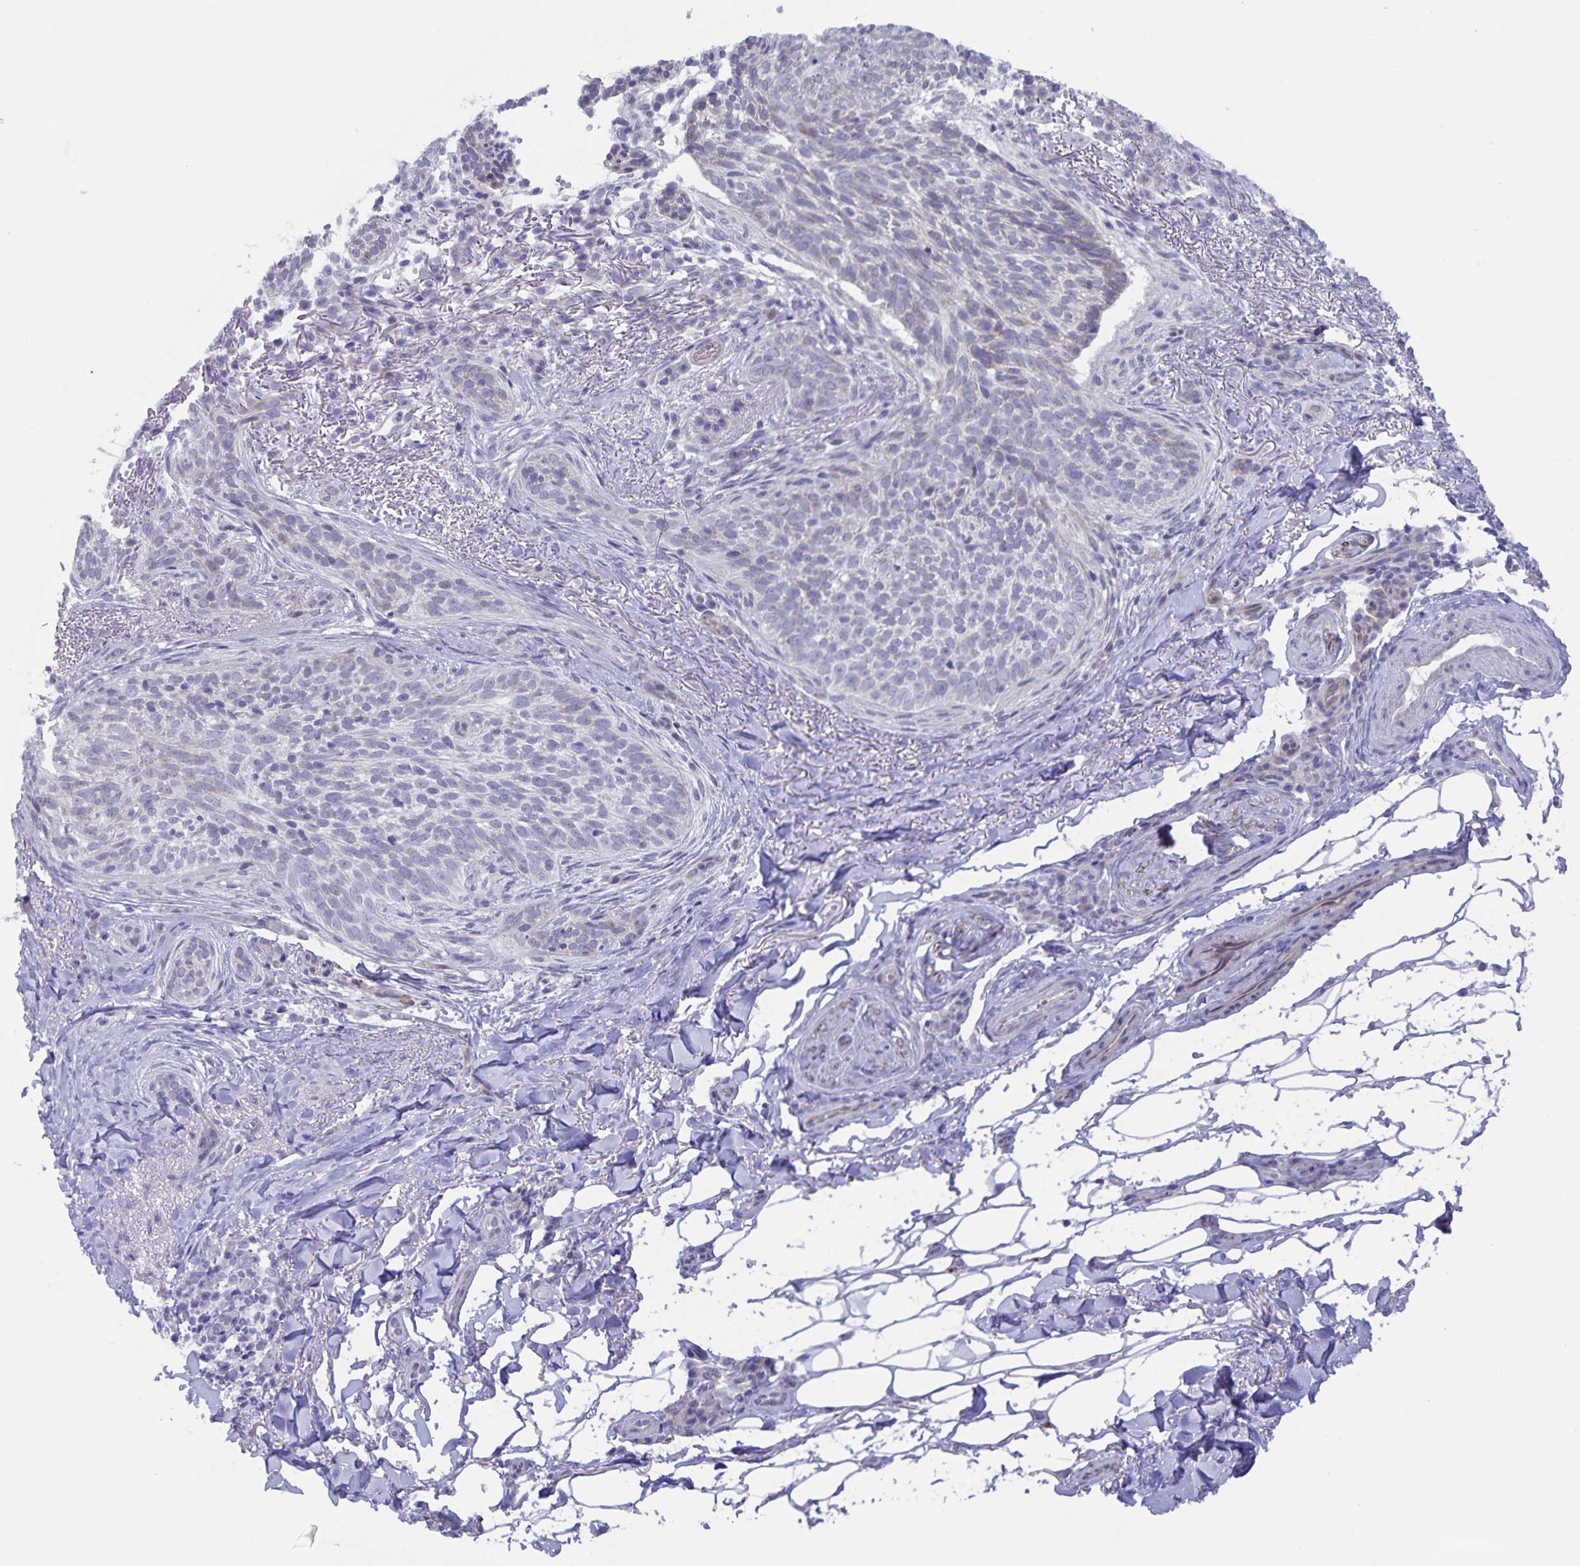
{"staining": {"intensity": "negative", "quantity": "none", "location": "none"}, "tissue": "skin cancer", "cell_type": "Tumor cells", "image_type": "cancer", "snomed": [{"axis": "morphology", "description": "Basal cell carcinoma"}, {"axis": "topography", "description": "Skin"}, {"axis": "topography", "description": "Skin of head"}], "caption": "Tumor cells are negative for brown protein staining in skin basal cell carcinoma.", "gene": "AQP4", "patient": {"sex": "male", "age": 62}}